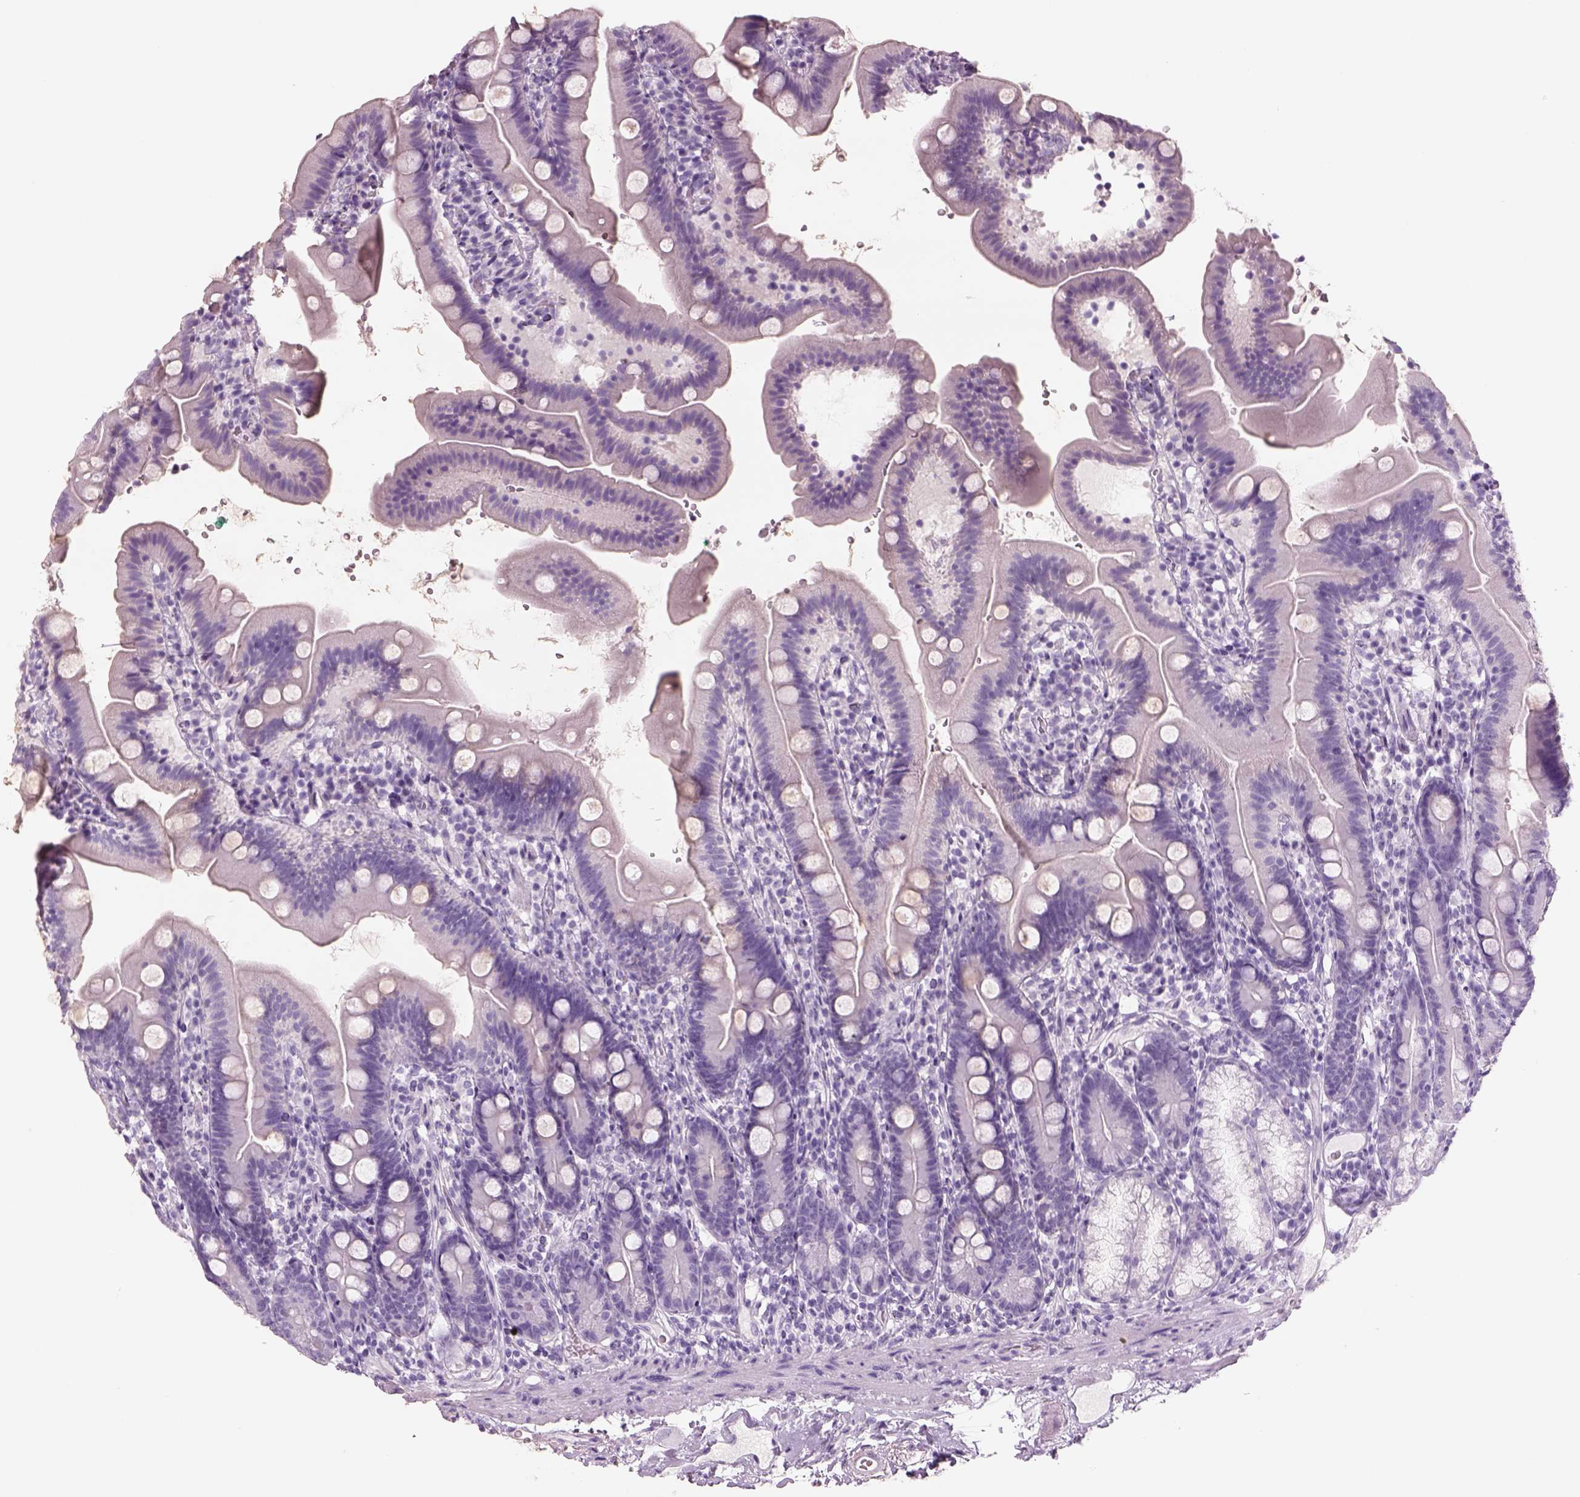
{"staining": {"intensity": "negative", "quantity": "none", "location": "none"}, "tissue": "duodenum", "cell_type": "Glandular cells", "image_type": "normal", "snomed": [{"axis": "morphology", "description": "Normal tissue, NOS"}, {"axis": "topography", "description": "Duodenum"}], "caption": "An image of duodenum stained for a protein shows no brown staining in glandular cells. The staining was performed using DAB (3,3'-diaminobenzidine) to visualize the protein expression in brown, while the nuclei were stained in blue with hematoxylin (Magnification: 20x).", "gene": "RHO", "patient": {"sex": "female", "age": 67}}